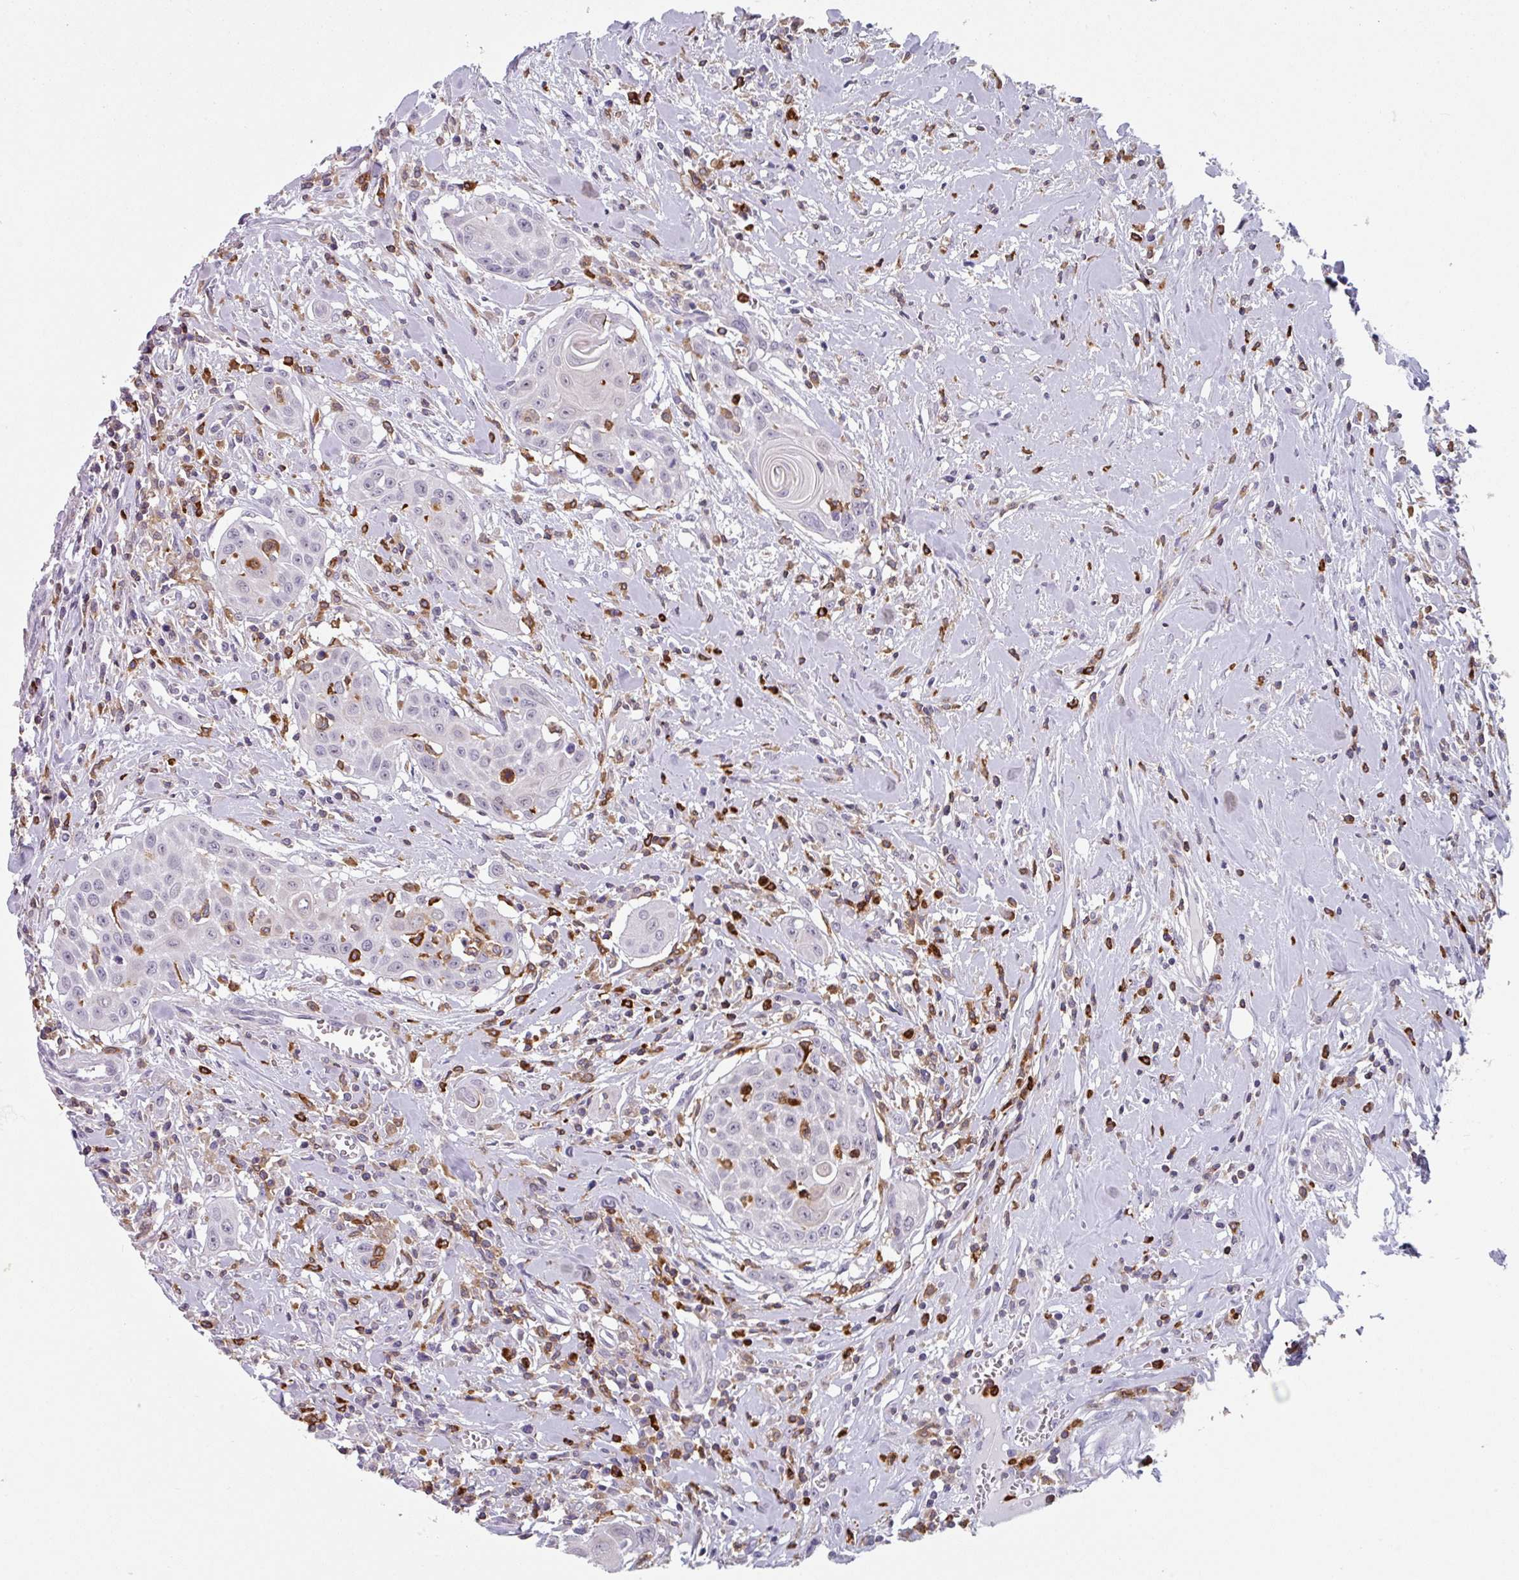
{"staining": {"intensity": "negative", "quantity": "none", "location": "none"}, "tissue": "head and neck cancer", "cell_type": "Tumor cells", "image_type": "cancer", "snomed": [{"axis": "morphology", "description": "Squamous cell carcinoma, NOS"}, {"axis": "topography", "description": "Lymph node"}, {"axis": "topography", "description": "Salivary gland"}, {"axis": "topography", "description": "Head-Neck"}], "caption": "An immunohistochemistry (IHC) photomicrograph of squamous cell carcinoma (head and neck) is shown. There is no staining in tumor cells of squamous cell carcinoma (head and neck).", "gene": "EXOSC5", "patient": {"sex": "female", "age": 74}}